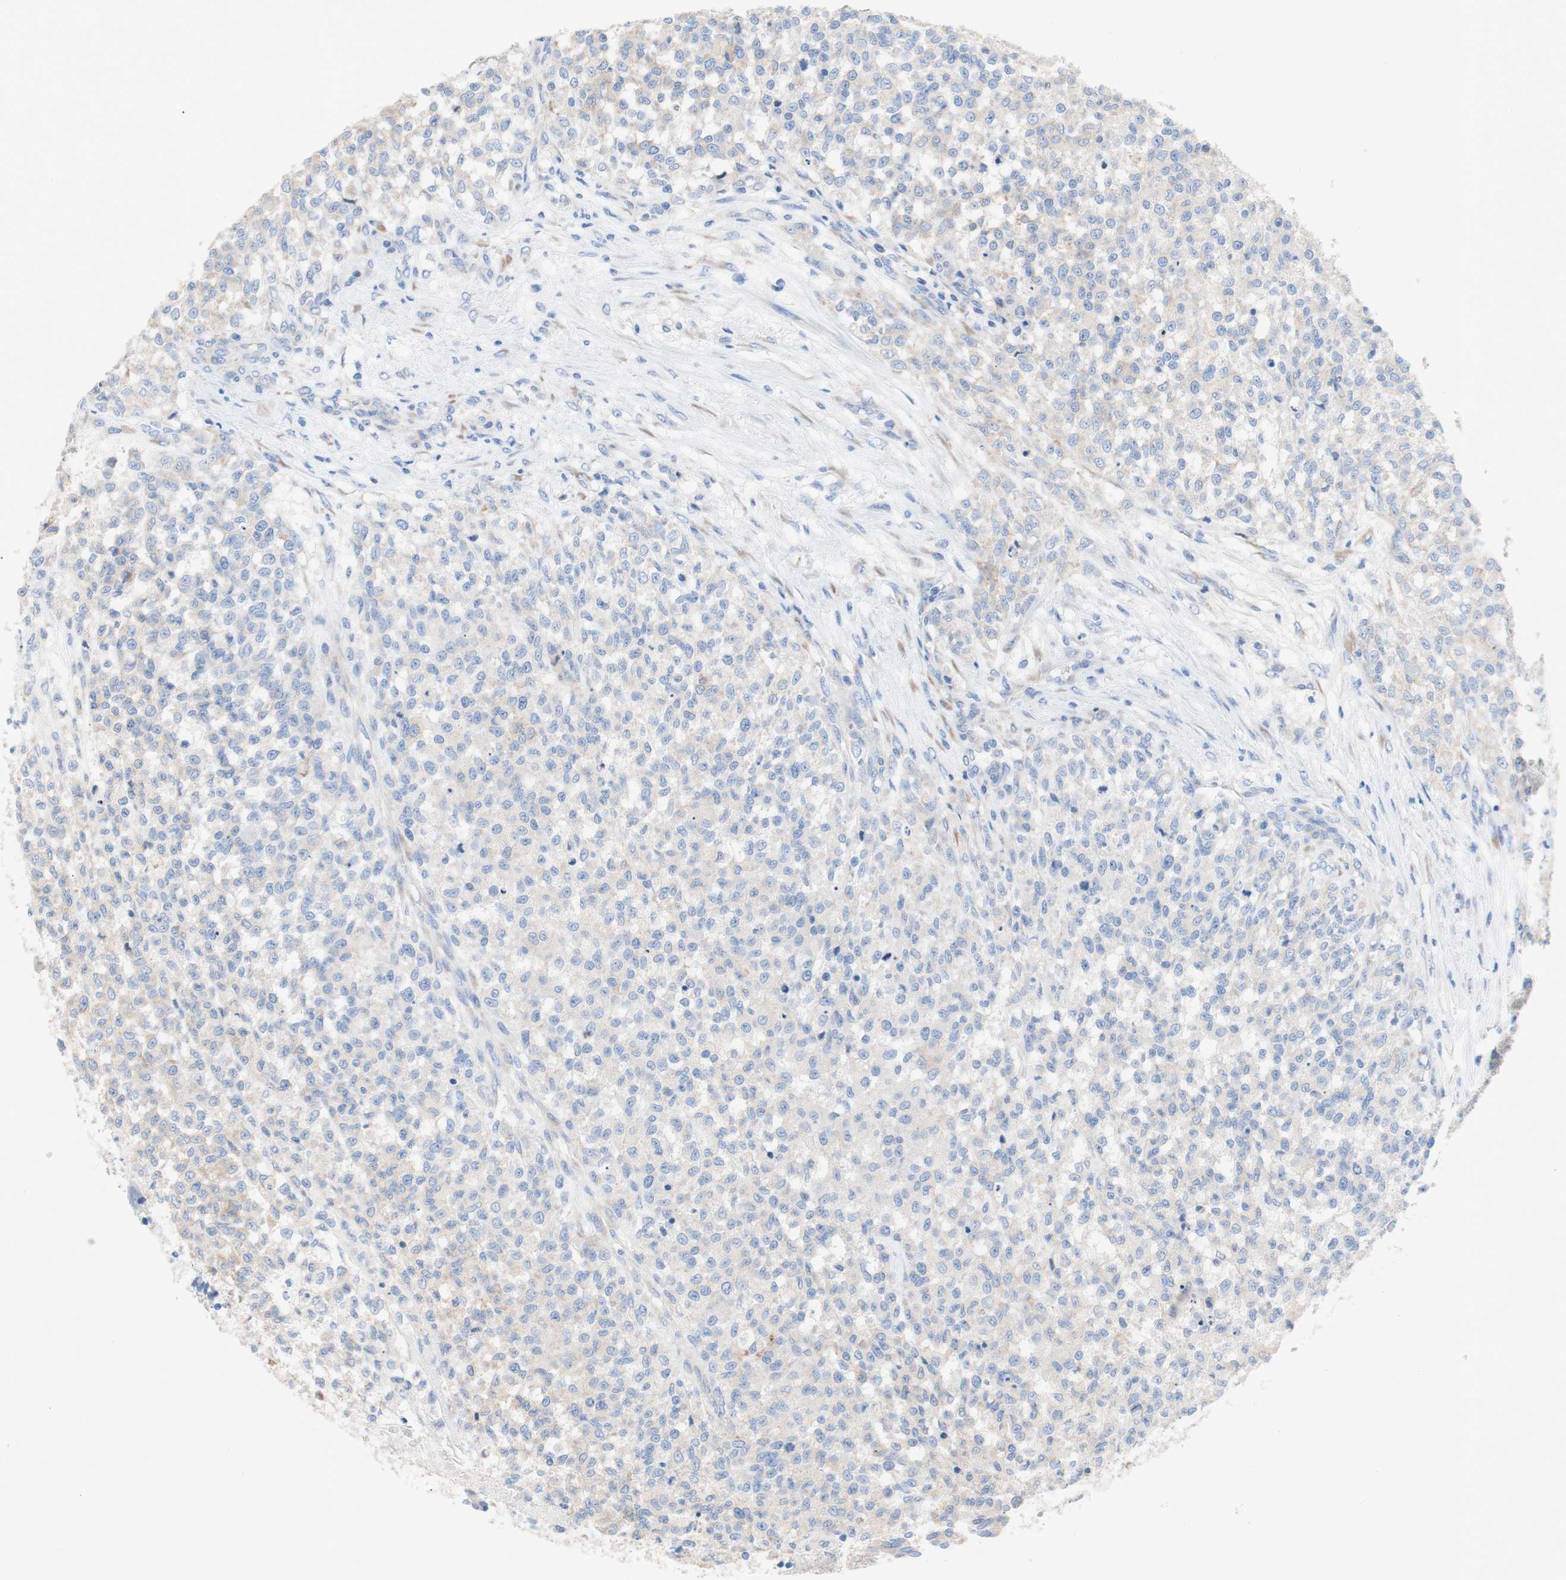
{"staining": {"intensity": "negative", "quantity": "none", "location": "none"}, "tissue": "testis cancer", "cell_type": "Tumor cells", "image_type": "cancer", "snomed": [{"axis": "morphology", "description": "Seminoma, NOS"}, {"axis": "topography", "description": "Testis"}], "caption": "Tumor cells show no significant expression in testis seminoma.", "gene": "TMIGD2", "patient": {"sex": "male", "age": 59}}